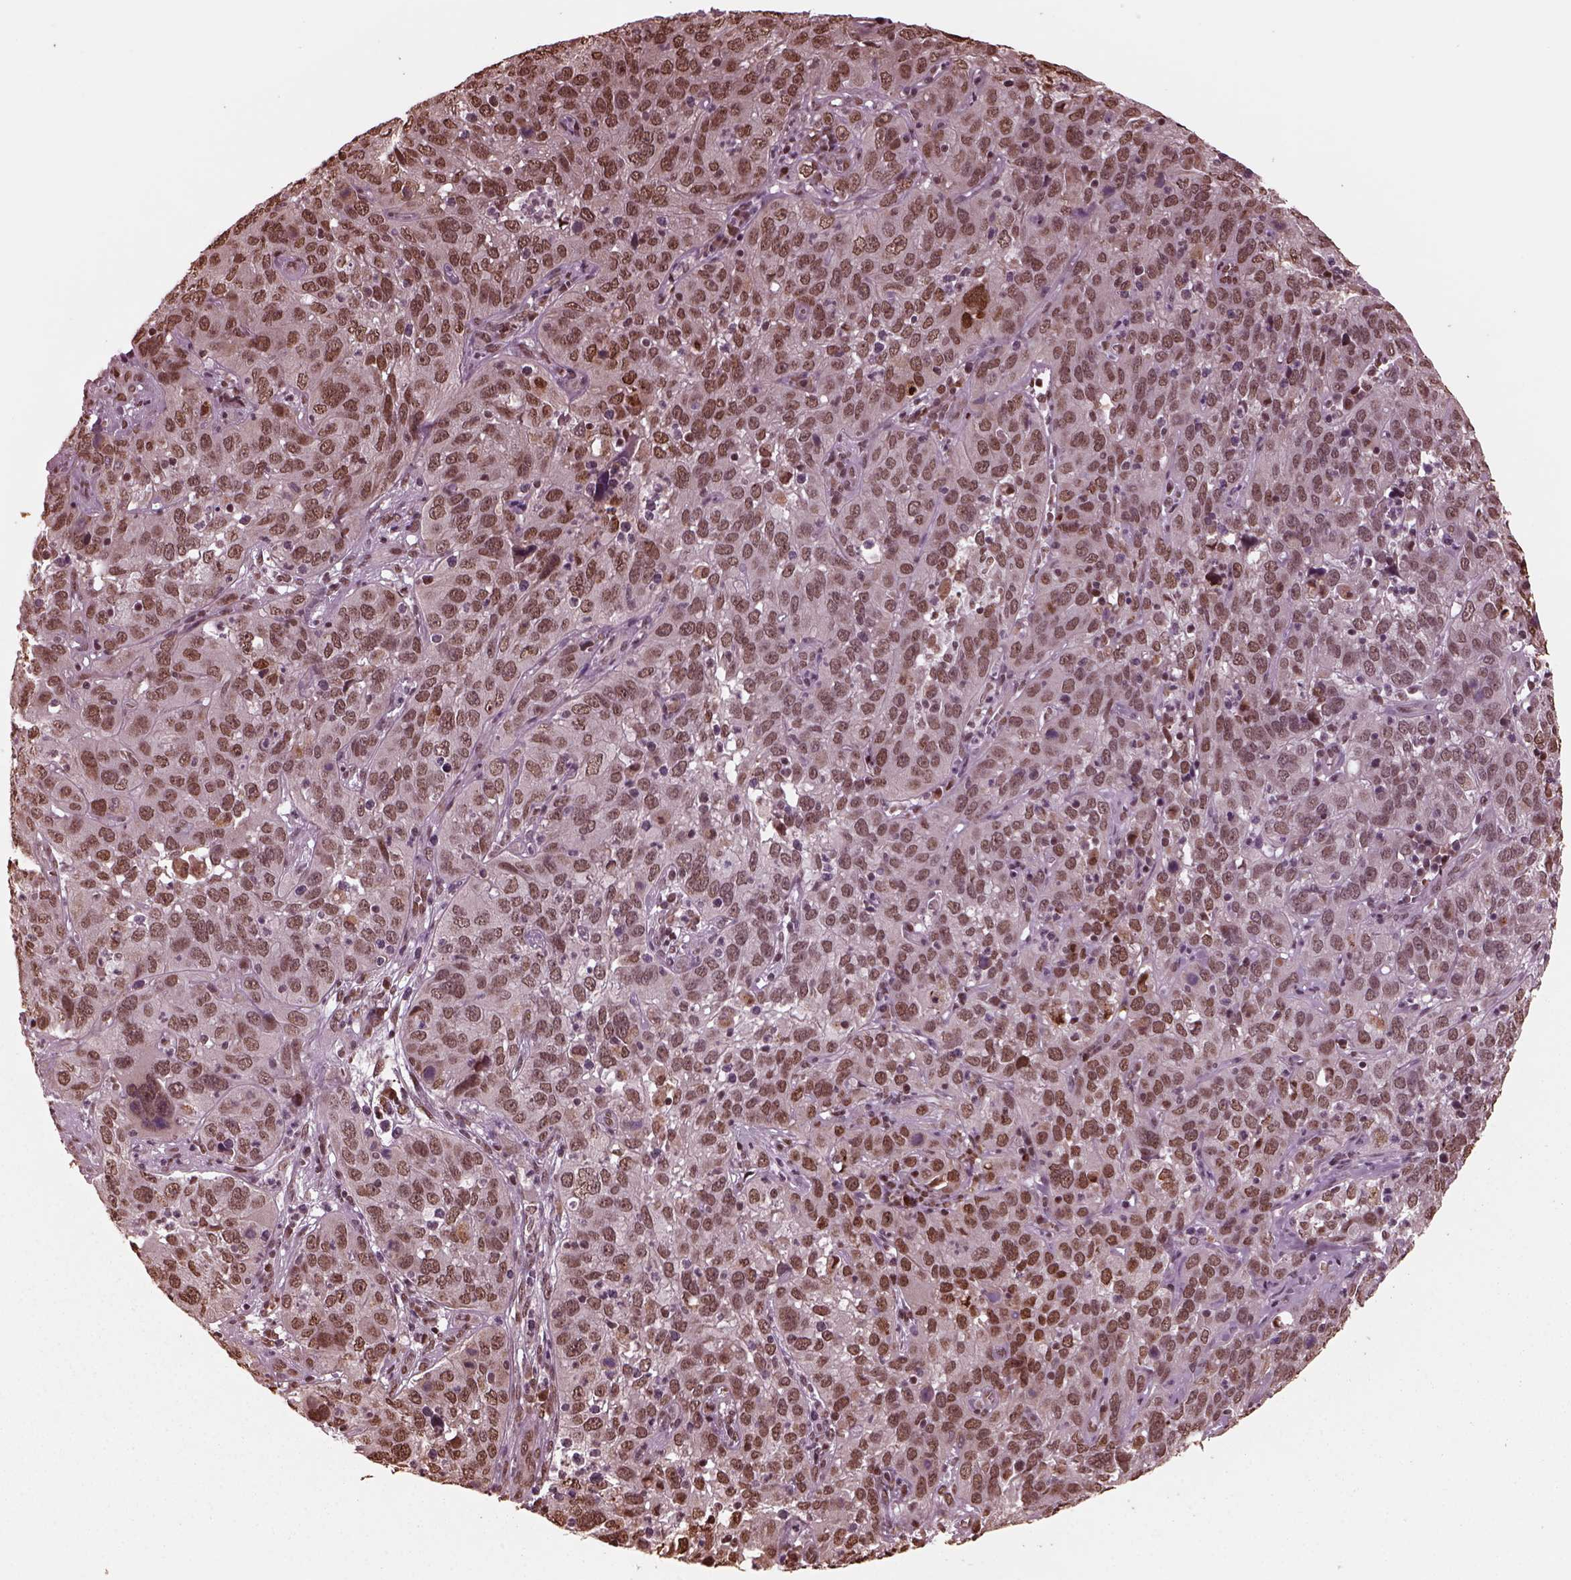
{"staining": {"intensity": "moderate", "quantity": ">75%", "location": "nuclear"}, "tissue": "cervical cancer", "cell_type": "Tumor cells", "image_type": "cancer", "snomed": [{"axis": "morphology", "description": "Squamous cell carcinoma, NOS"}, {"axis": "topography", "description": "Cervix"}], "caption": "High-power microscopy captured an IHC micrograph of squamous cell carcinoma (cervical), revealing moderate nuclear staining in about >75% of tumor cells. (DAB (3,3'-diaminobenzidine) IHC, brown staining for protein, blue staining for nuclei).", "gene": "NSD1", "patient": {"sex": "female", "age": 32}}